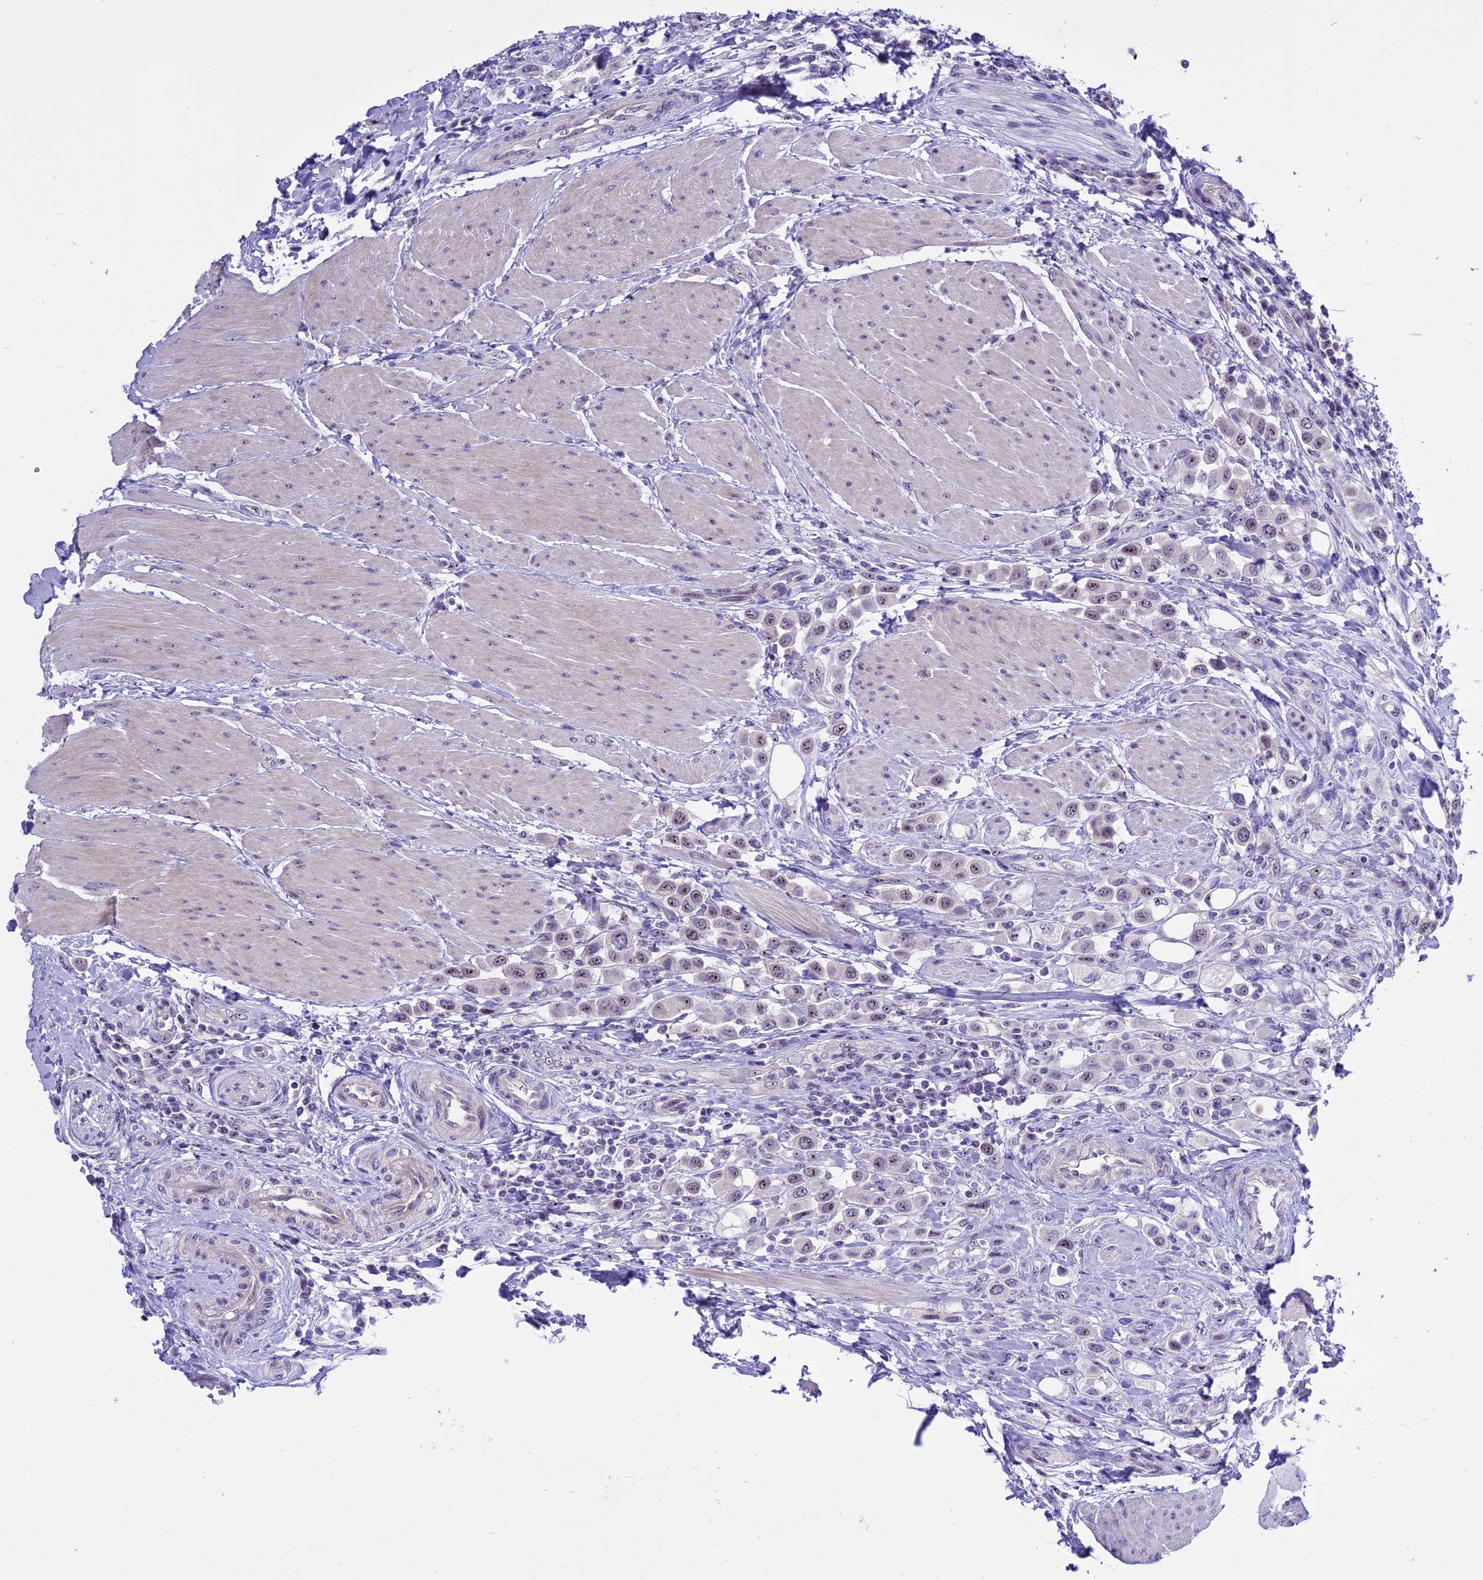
{"staining": {"intensity": "weak", "quantity": "25%-75%", "location": "nuclear"}, "tissue": "urothelial cancer", "cell_type": "Tumor cells", "image_type": "cancer", "snomed": [{"axis": "morphology", "description": "Urothelial carcinoma, High grade"}, {"axis": "topography", "description": "Urinary bladder"}], "caption": "Brown immunohistochemical staining in urothelial cancer demonstrates weak nuclear positivity in approximately 25%-75% of tumor cells.", "gene": "TBL3", "patient": {"sex": "male", "age": 50}}